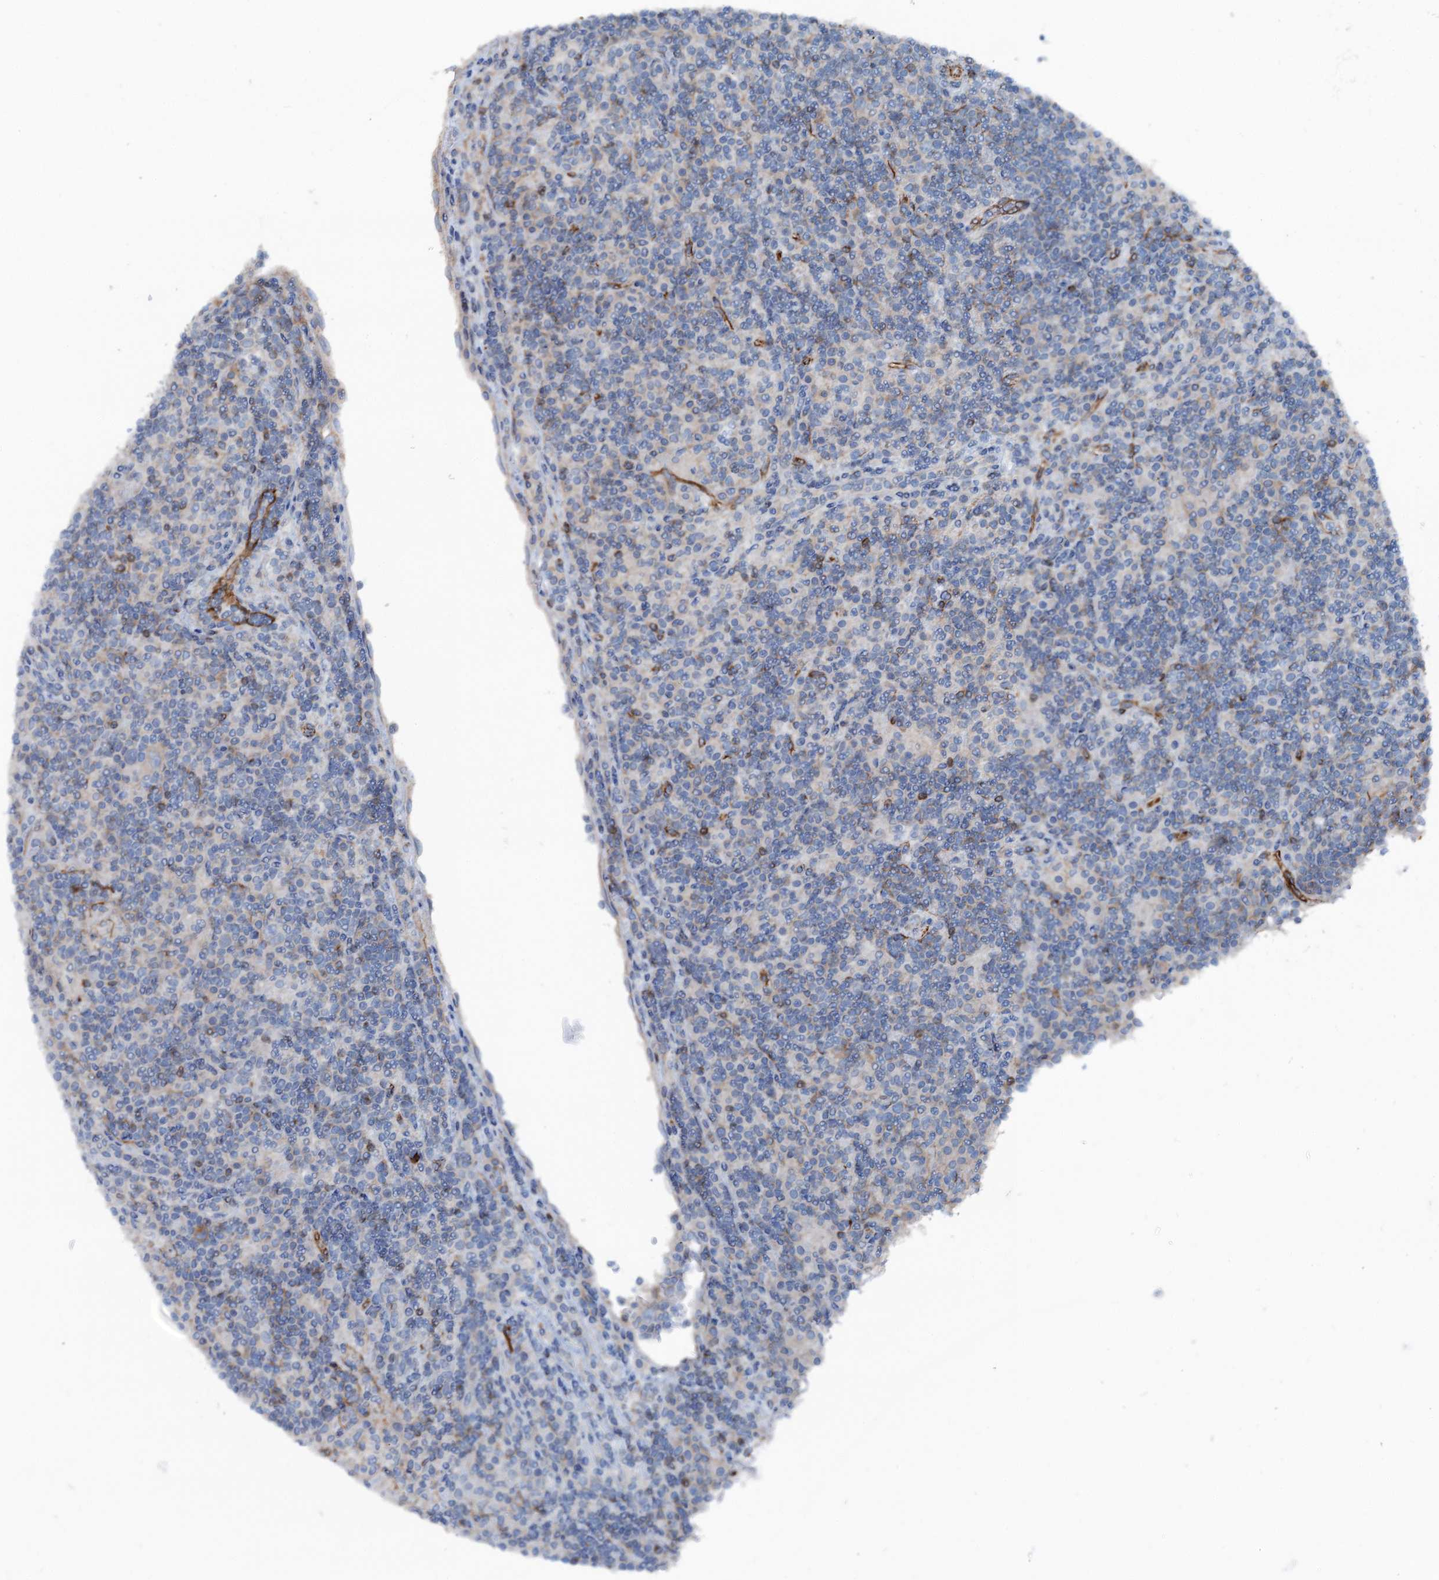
{"staining": {"intensity": "negative", "quantity": "none", "location": "none"}, "tissue": "lymphoma", "cell_type": "Tumor cells", "image_type": "cancer", "snomed": [{"axis": "morphology", "description": "Hodgkin's disease, NOS"}, {"axis": "topography", "description": "Lymph node"}], "caption": "The IHC histopathology image has no significant positivity in tumor cells of lymphoma tissue.", "gene": "CALCOCO1", "patient": {"sex": "male", "age": 70}}